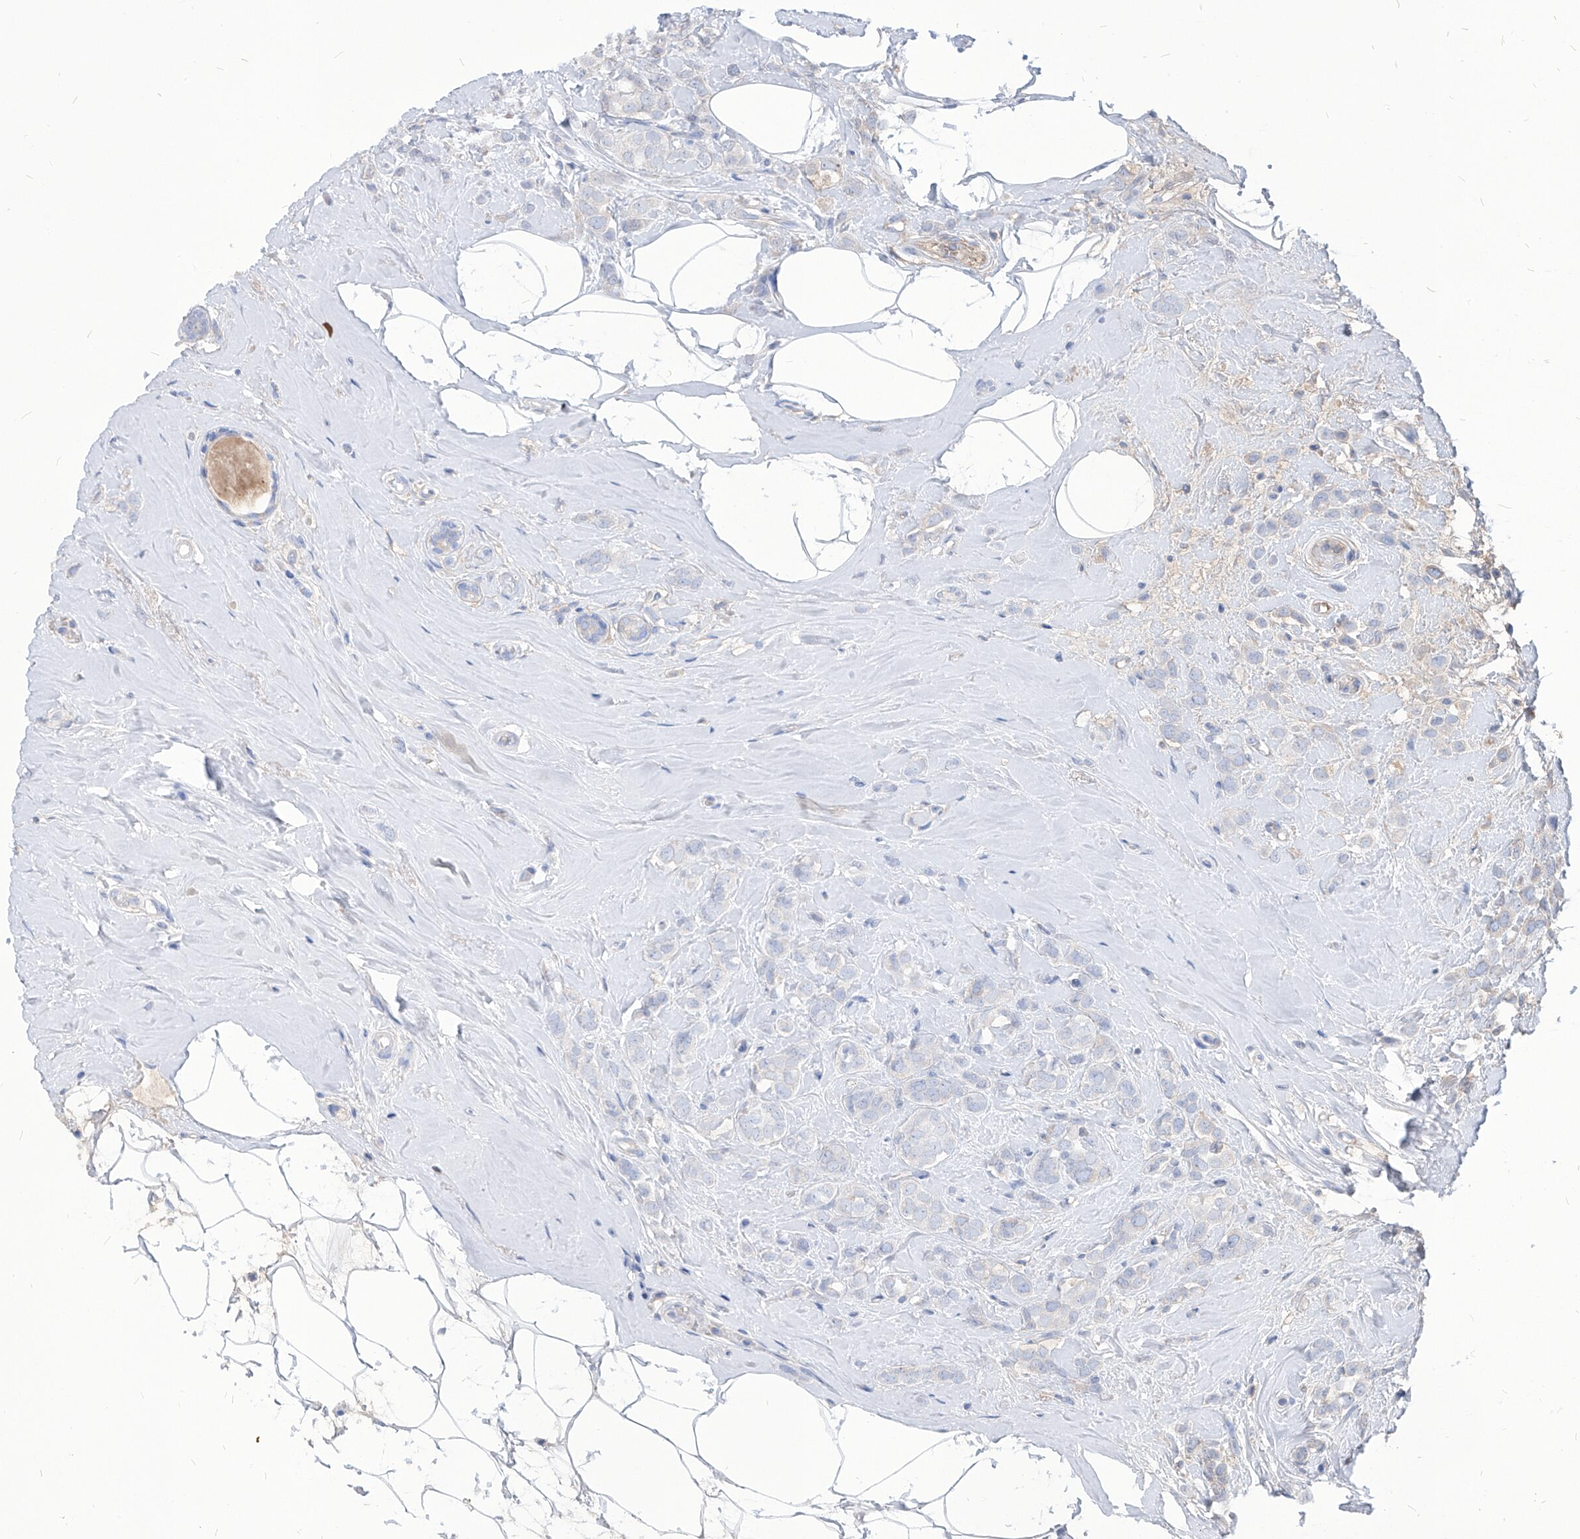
{"staining": {"intensity": "negative", "quantity": "none", "location": "none"}, "tissue": "breast cancer", "cell_type": "Tumor cells", "image_type": "cancer", "snomed": [{"axis": "morphology", "description": "Lobular carcinoma"}, {"axis": "topography", "description": "Breast"}], "caption": "The photomicrograph shows no staining of tumor cells in breast cancer (lobular carcinoma).", "gene": "AKAP10", "patient": {"sex": "female", "age": 47}}